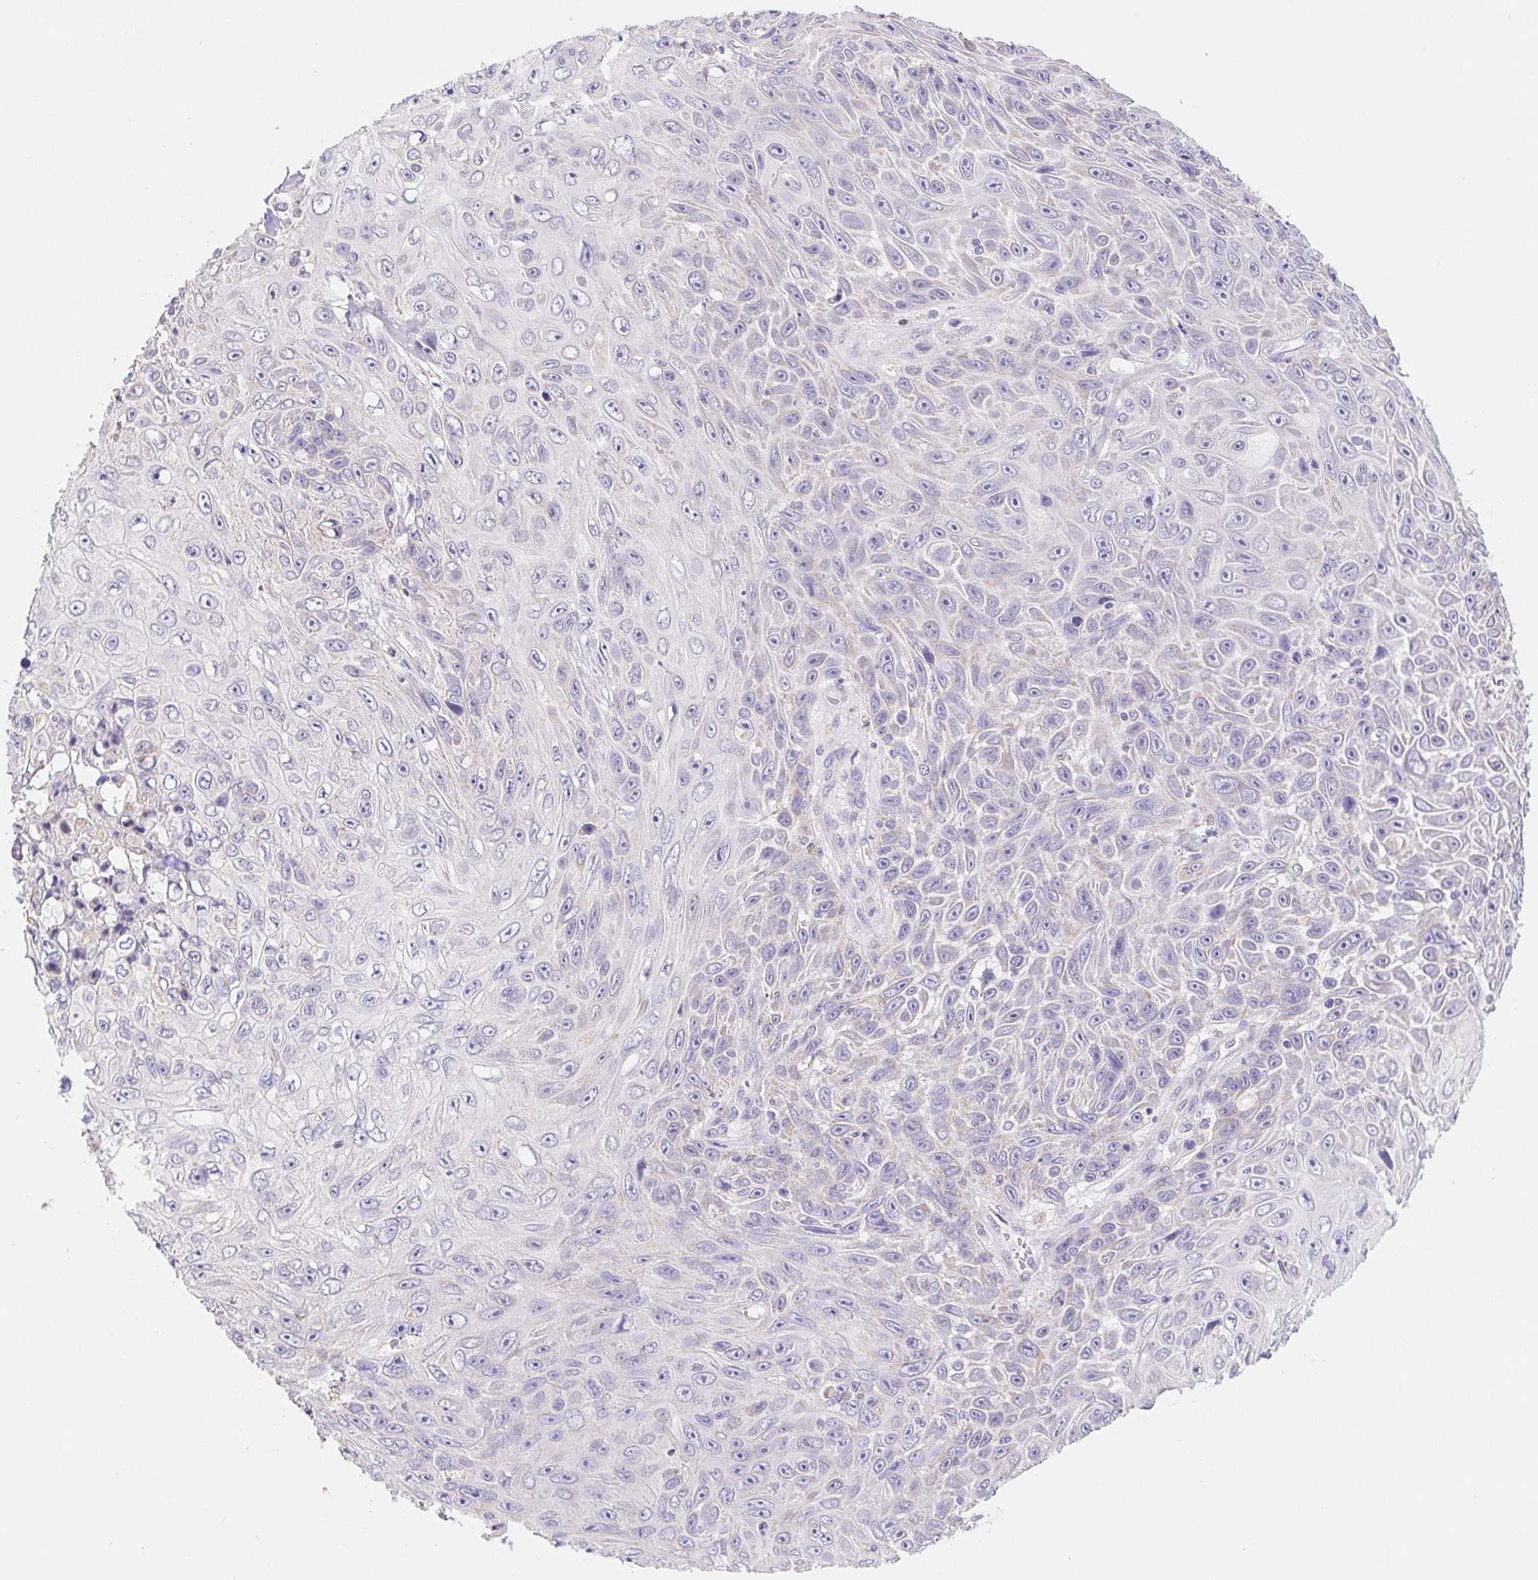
{"staining": {"intensity": "weak", "quantity": "<25%", "location": "cytoplasmic/membranous"}, "tissue": "skin cancer", "cell_type": "Tumor cells", "image_type": "cancer", "snomed": [{"axis": "morphology", "description": "Squamous cell carcinoma, NOS"}, {"axis": "topography", "description": "Skin"}], "caption": "Immunohistochemistry histopathology image of neoplastic tissue: human skin squamous cell carcinoma stained with DAB (3,3'-diaminobenzidine) displays no significant protein positivity in tumor cells.", "gene": "FKBP6", "patient": {"sex": "male", "age": 82}}